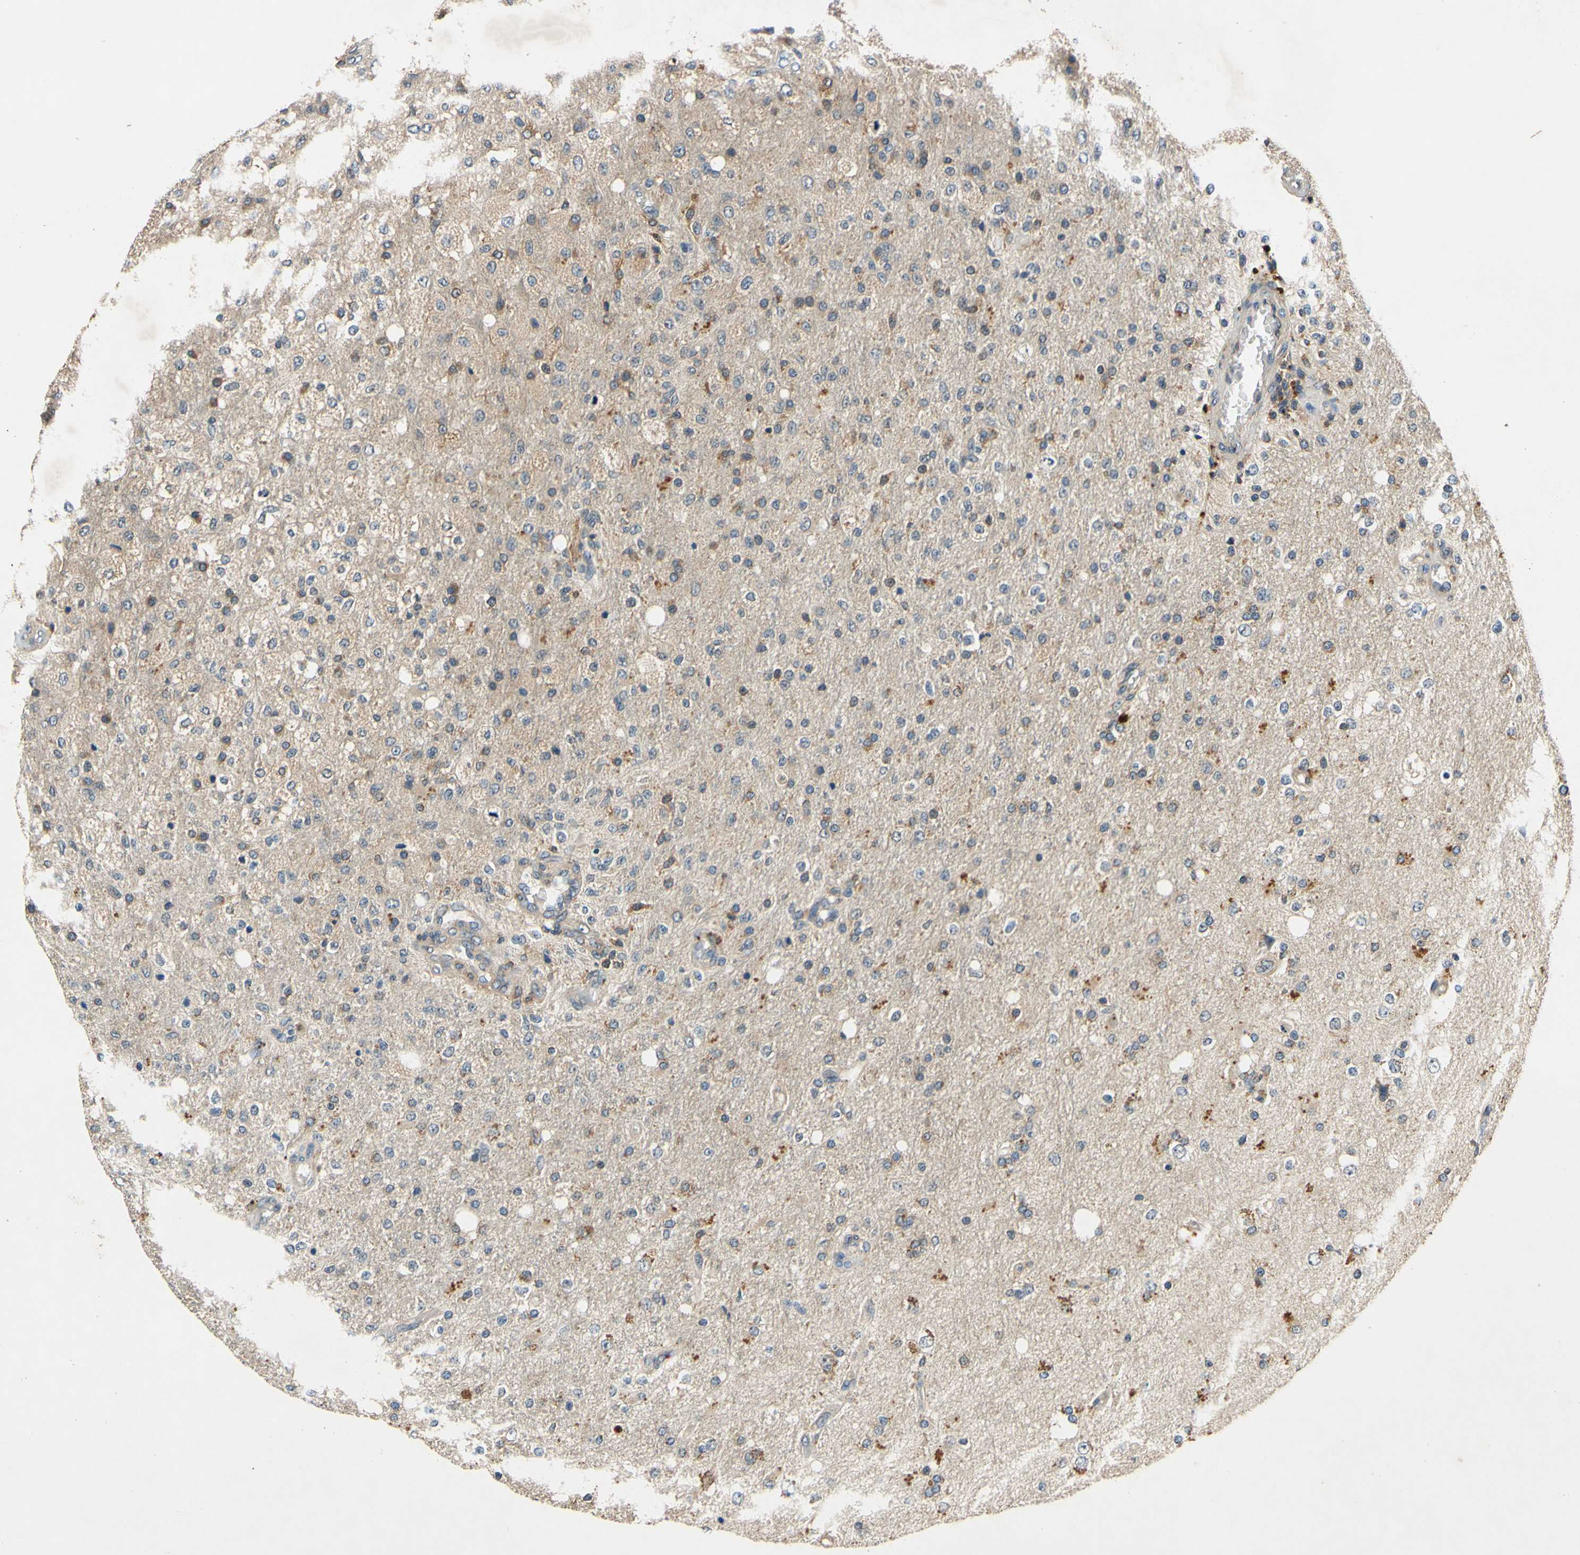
{"staining": {"intensity": "weak", "quantity": "25%-75%", "location": "cytoplasmic/membranous"}, "tissue": "glioma", "cell_type": "Tumor cells", "image_type": "cancer", "snomed": [{"axis": "morphology", "description": "Normal tissue, NOS"}, {"axis": "morphology", "description": "Glioma, malignant, High grade"}, {"axis": "topography", "description": "Cerebral cortex"}], "caption": "Glioma stained for a protein (brown) reveals weak cytoplasmic/membranous positive expression in approximately 25%-75% of tumor cells.", "gene": "PLA2G4A", "patient": {"sex": "male", "age": 77}}